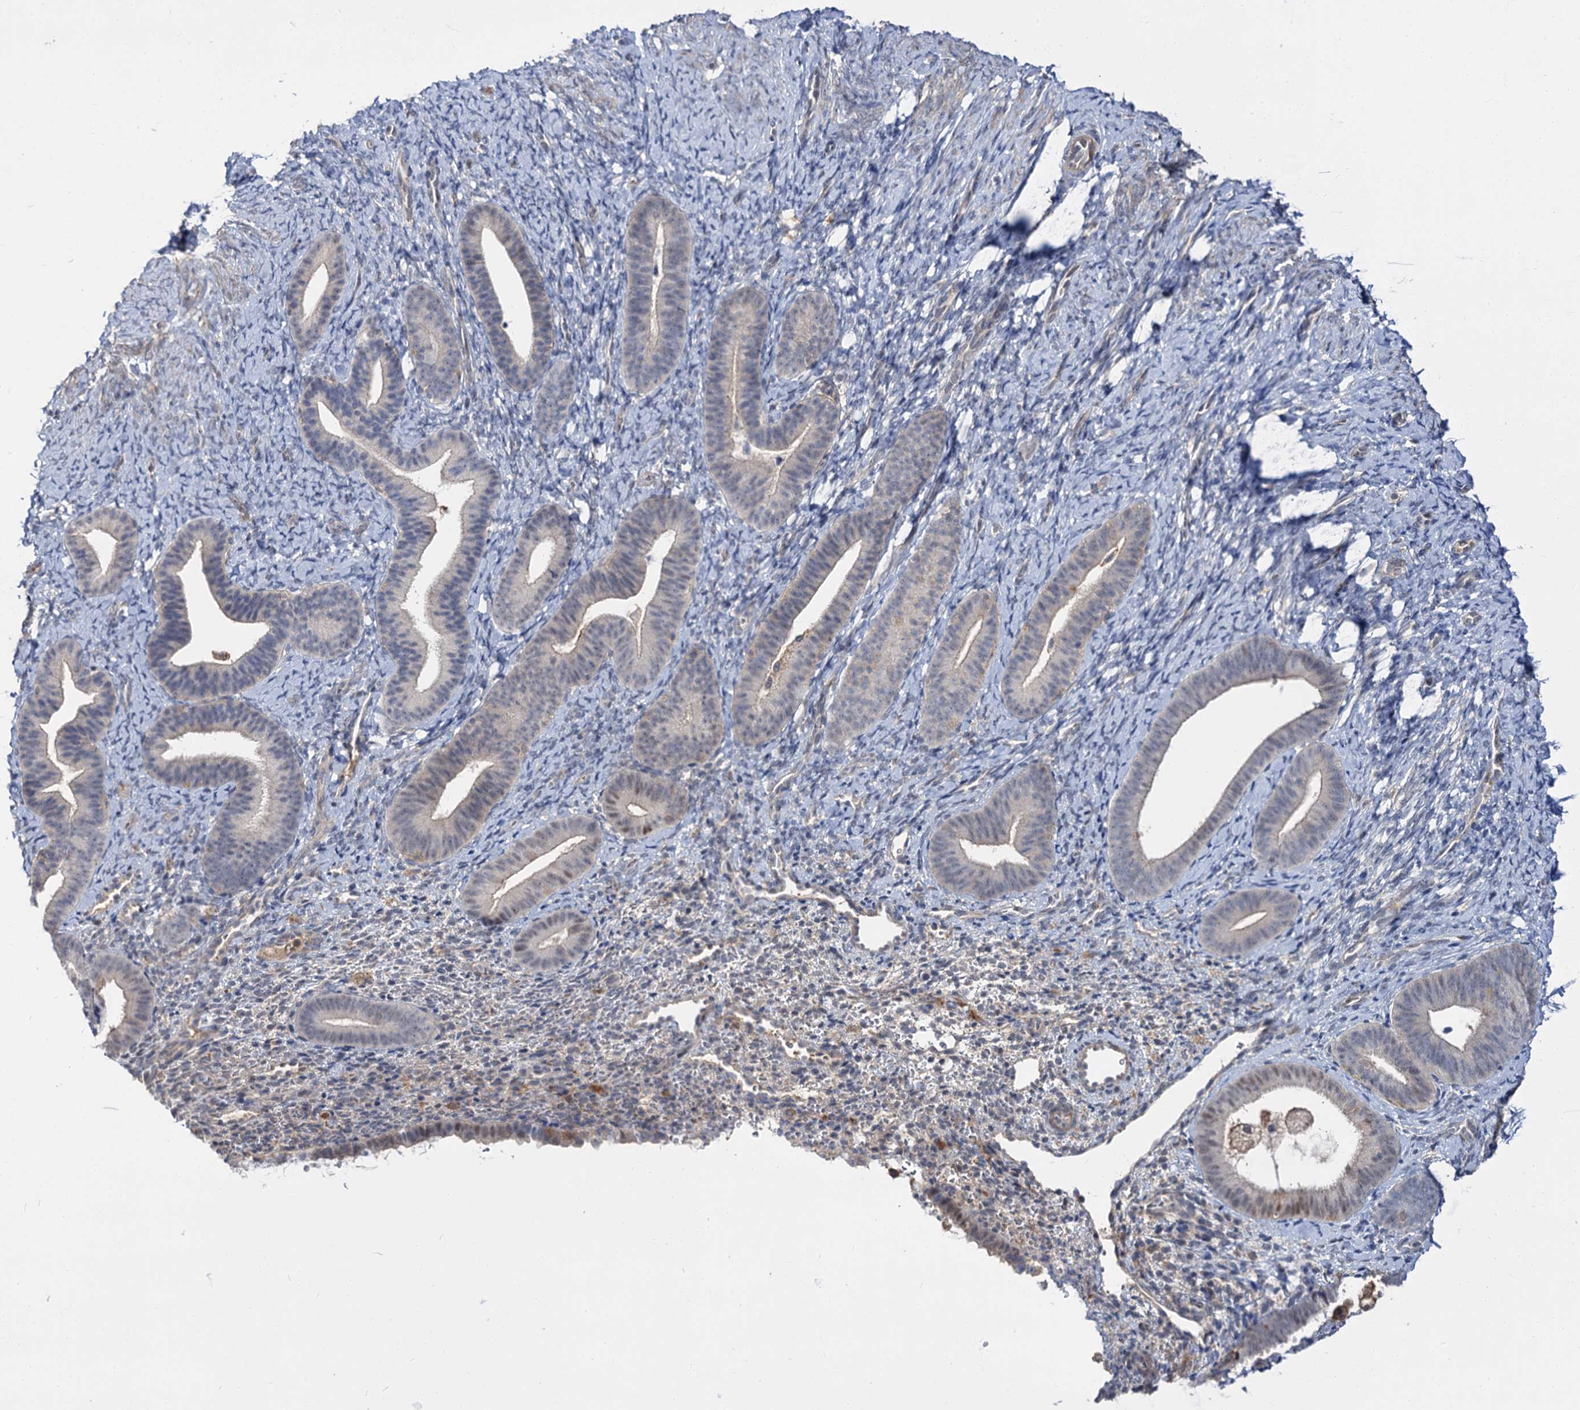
{"staining": {"intensity": "negative", "quantity": "none", "location": "none"}, "tissue": "endometrium", "cell_type": "Cells in endometrial stroma", "image_type": "normal", "snomed": [{"axis": "morphology", "description": "Normal tissue, NOS"}, {"axis": "topography", "description": "Endometrium"}], "caption": "An IHC micrograph of normal endometrium is shown. There is no staining in cells in endometrial stroma of endometrium.", "gene": "NEK10", "patient": {"sex": "female", "age": 65}}